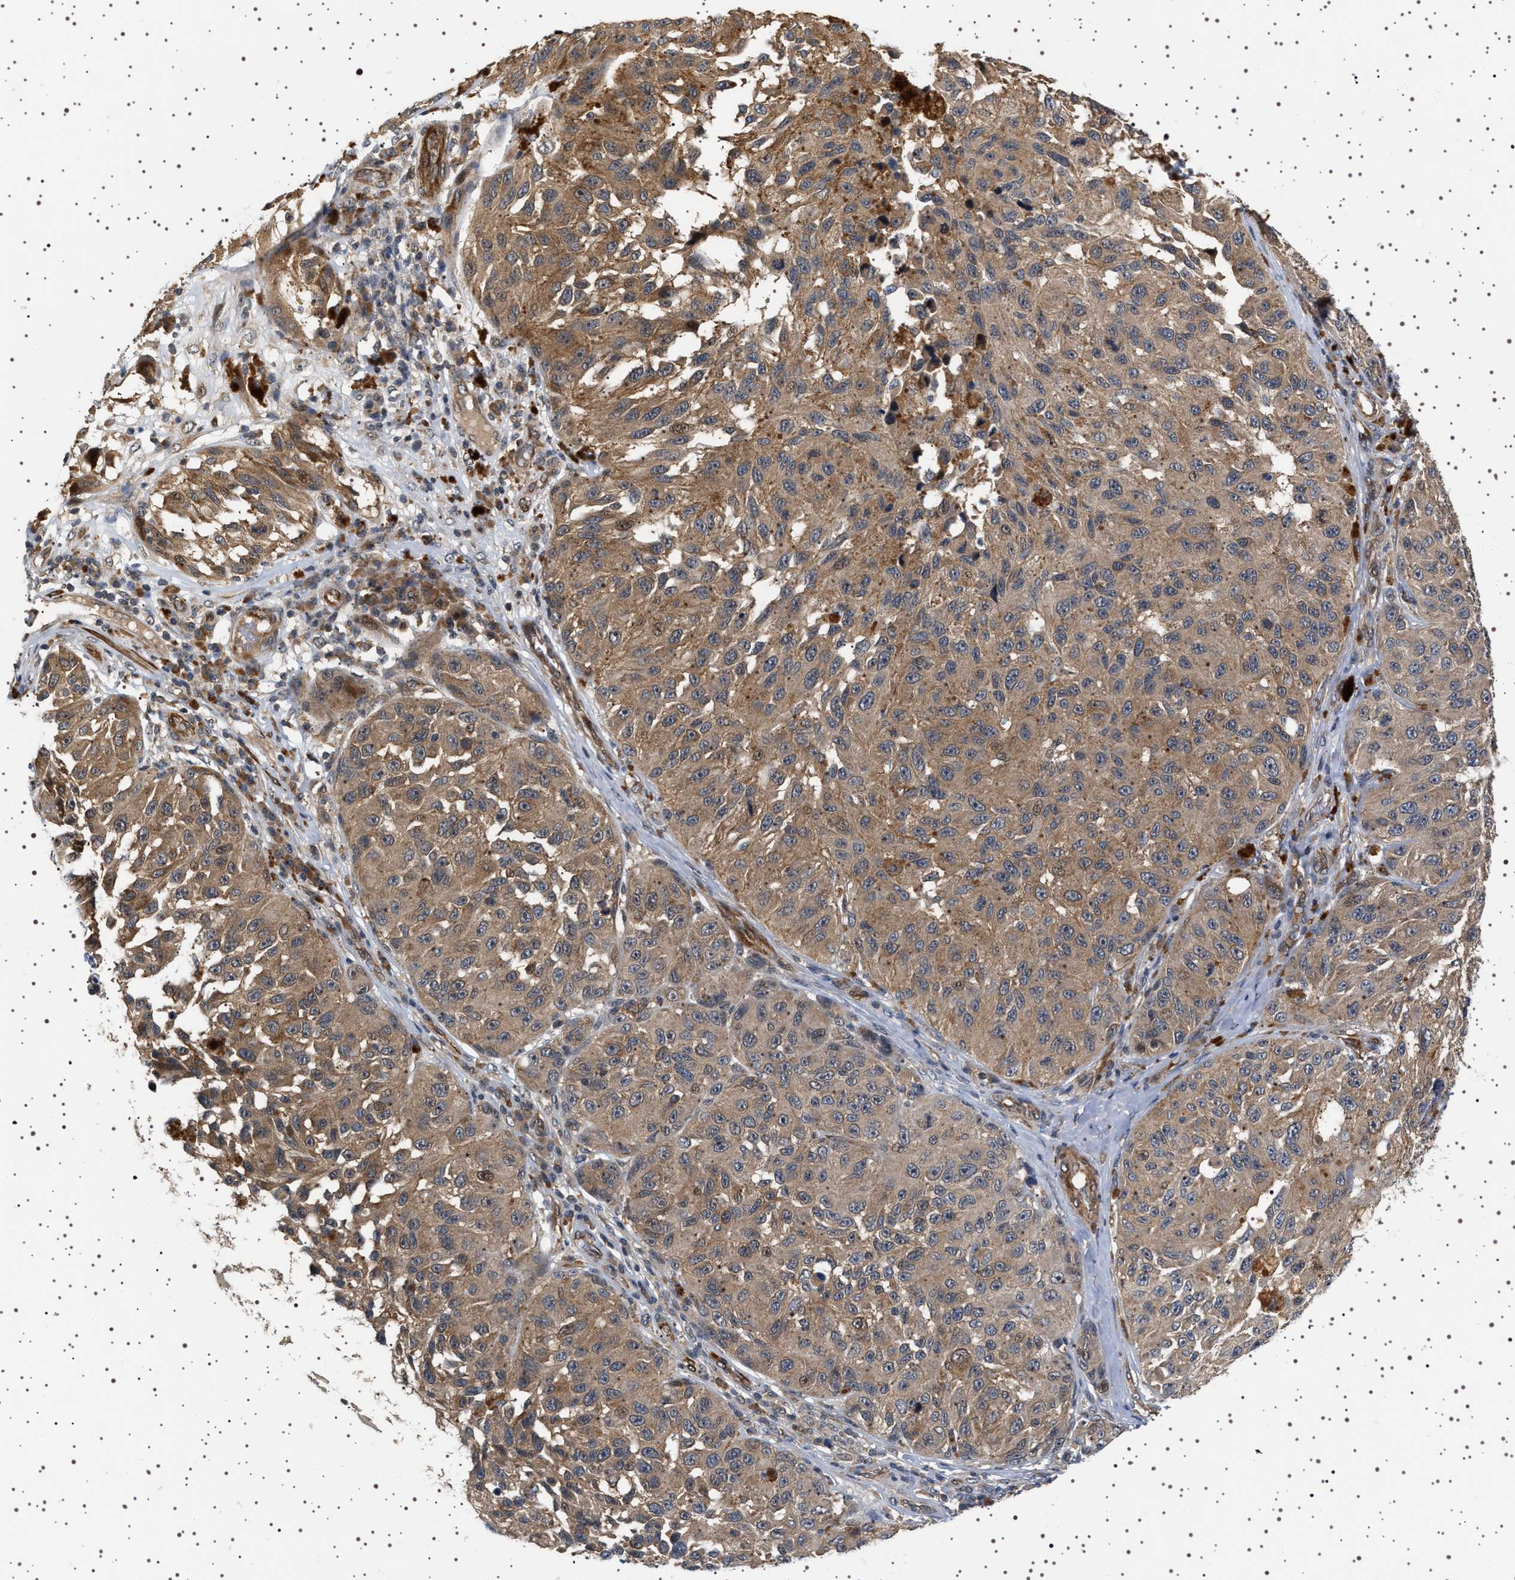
{"staining": {"intensity": "moderate", "quantity": ">75%", "location": "cytoplasmic/membranous"}, "tissue": "melanoma", "cell_type": "Tumor cells", "image_type": "cancer", "snomed": [{"axis": "morphology", "description": "Malignant melanoma, NOS"}, {"axis": "topography", "description": "Skin"}], "caption": "Protein analysis of melanoma tissue exhibits moderate cytoplasmic/membranous staining in about >75% of tumor cells.", "gene": "BAG3", "patient": {"sex": "female", "age": 73}}